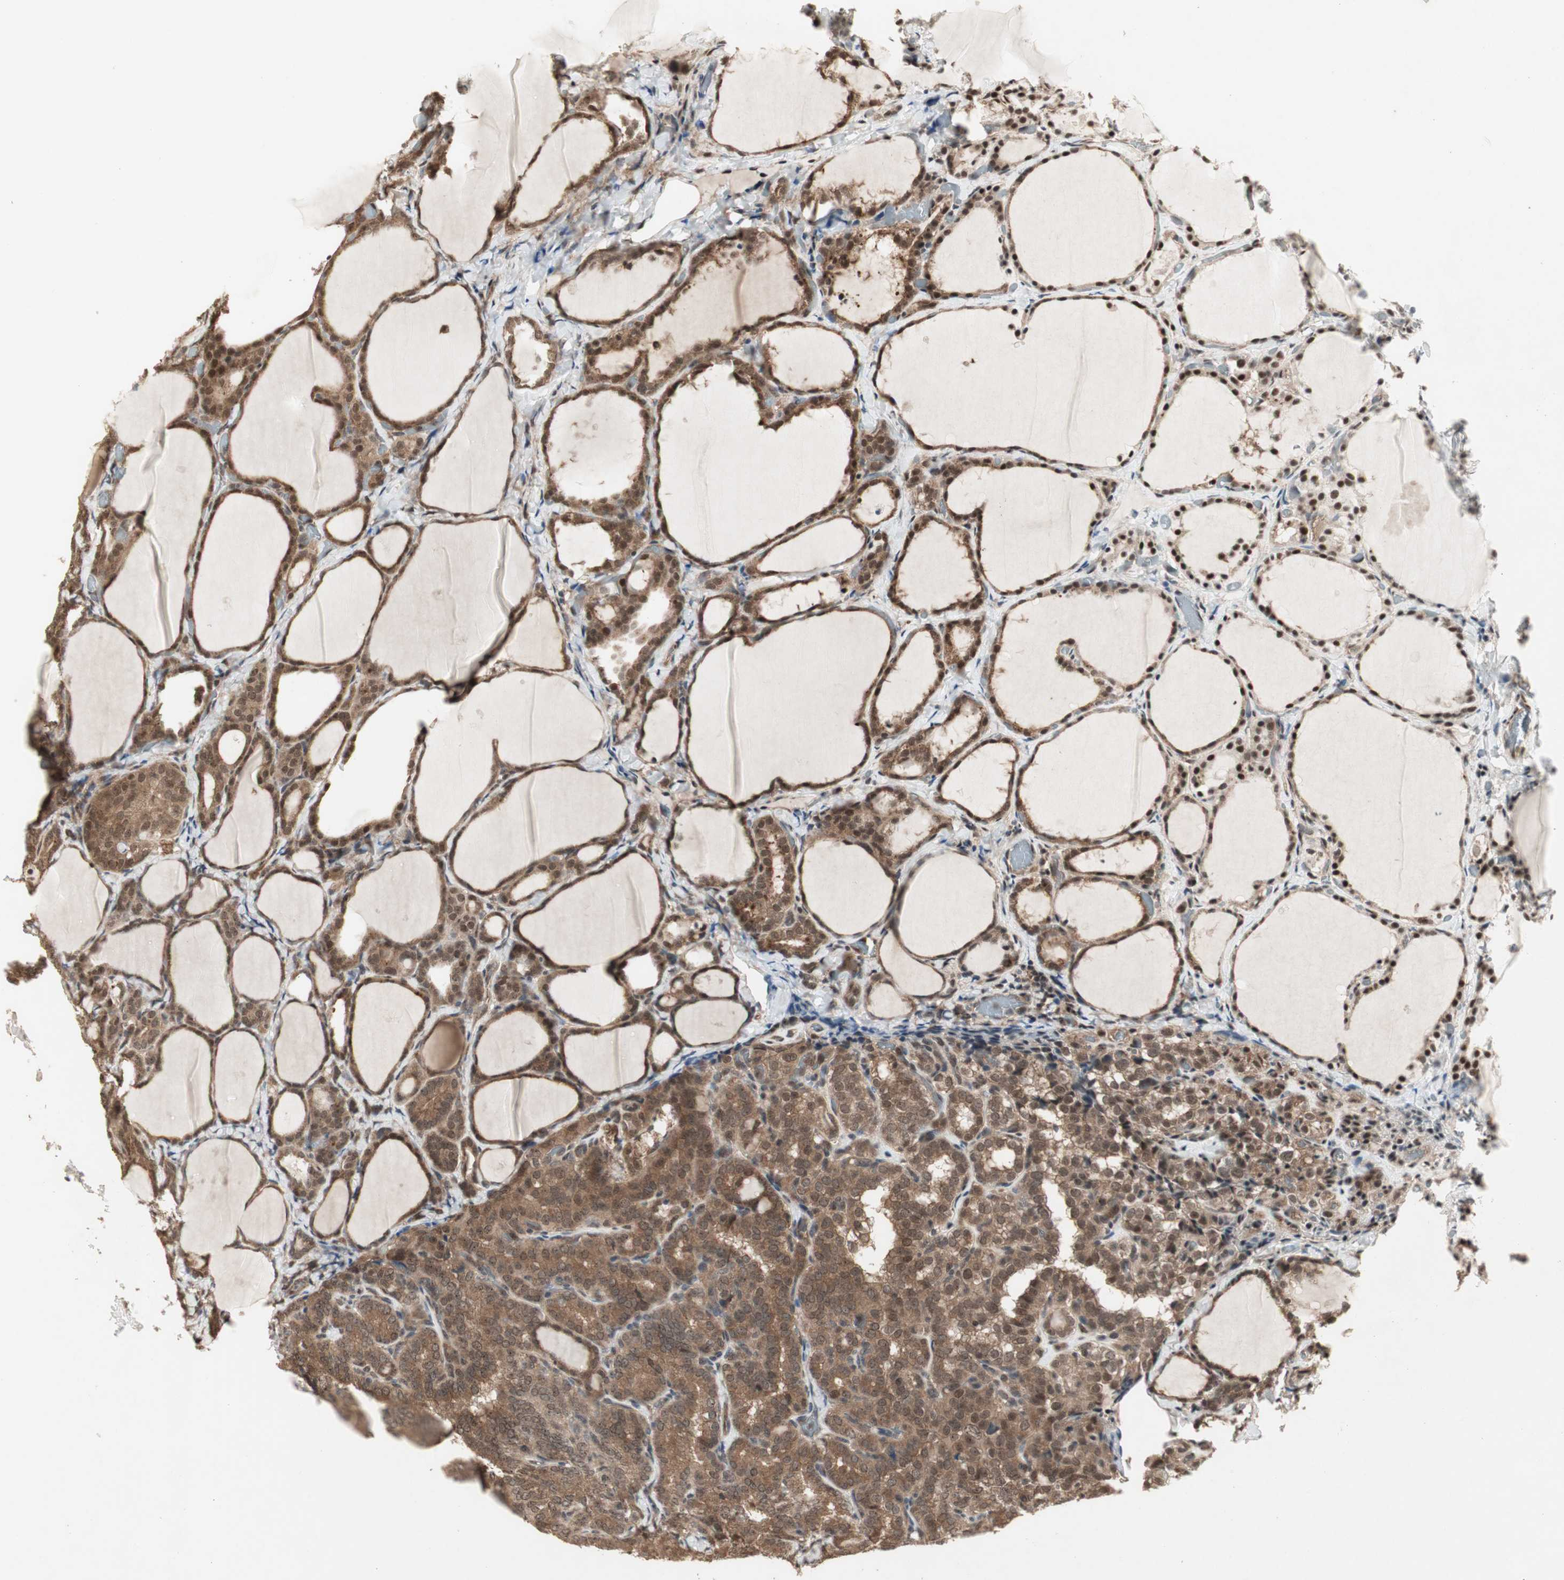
{"staining": {"intensity": "moderate", "quantity": ">75%", "location": "cytoplasmic/membranous,nuclear"}, "tissue": "thyroid cancer", "cell_type": "Tumor cells", "image_type": "cancer", "snomed": [{"axis": "morphology", "description": "Normal tissue, NOS"}, {"axis": "morphology", "description": "Papillary adenocarcinoma, NOS"}, {"axis": "topography", "description": "Thyroid gland"}], "caption": "Immunohistochemistry (DAB) staining of papillary adenocarcinoma (thyroid) demonstrates moderate cytoplasmic/membranous and nuclear protein expression in about >75% of tumor cells.", "gene": "CSNK2B", "patient": {"sex": "female", "age": 30}}